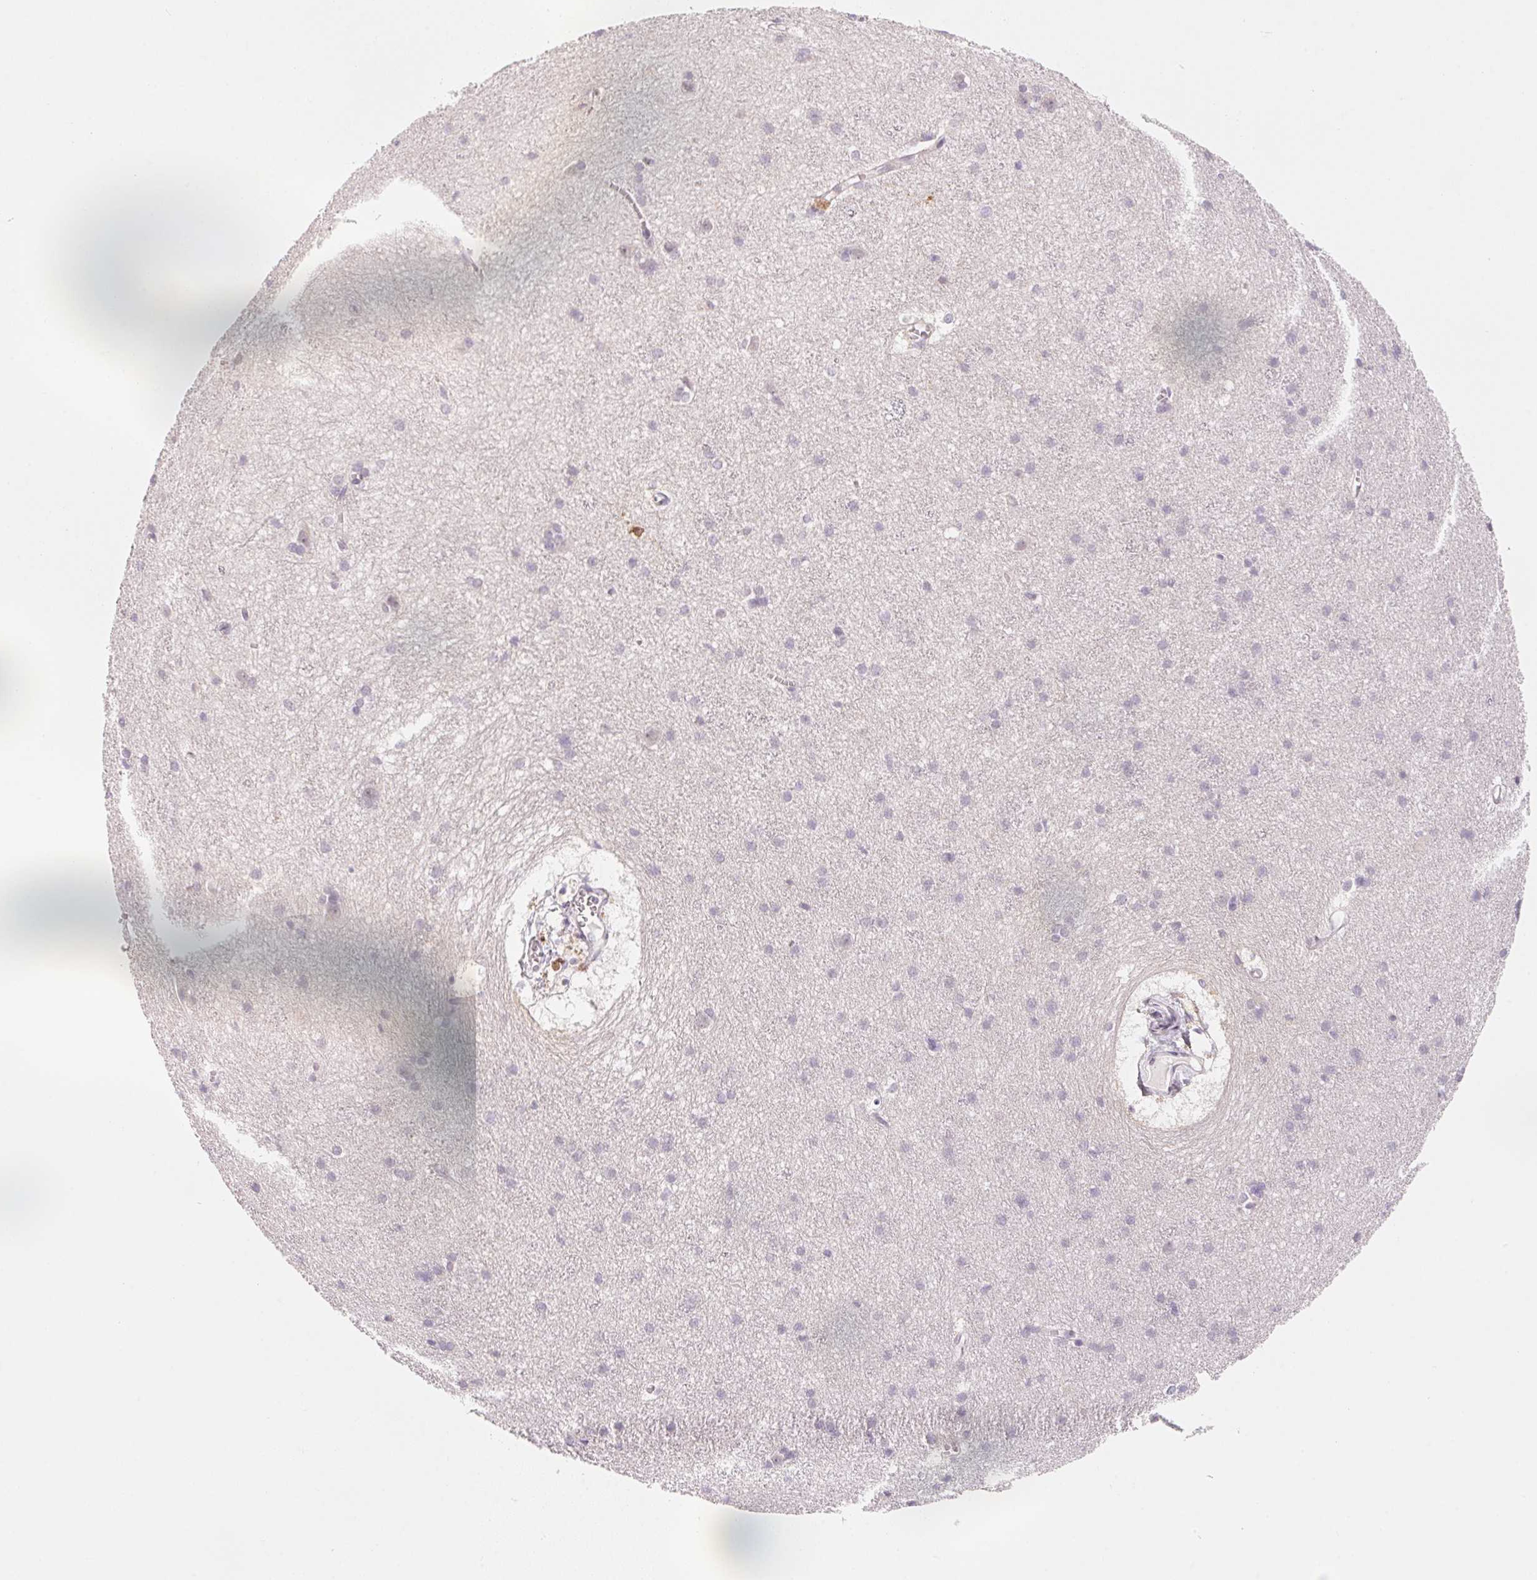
{"staining": {"intensity": "negative", "quantity": "none", "location": "none"}, "tissue": "cerebral cortex", "cell_type": "Endothelial cells", "image_type": "normal", "snomed": [{"axis": "morphology", "description": "Normal tissue, NOS"}, {"axis": "topography", "description": "Cerebral cortex"}], "caption": "High power microscopy histopathology image of an immunohistochemistry image of unremarkable cerebral cortex, revealing no significant positivity in endothelial cells. (Immunohistochemistry (ihc), brightfield microscopy, high magnification).", "gene": "ANKRD31", "patient": {"sex": "male", "age": 37}}